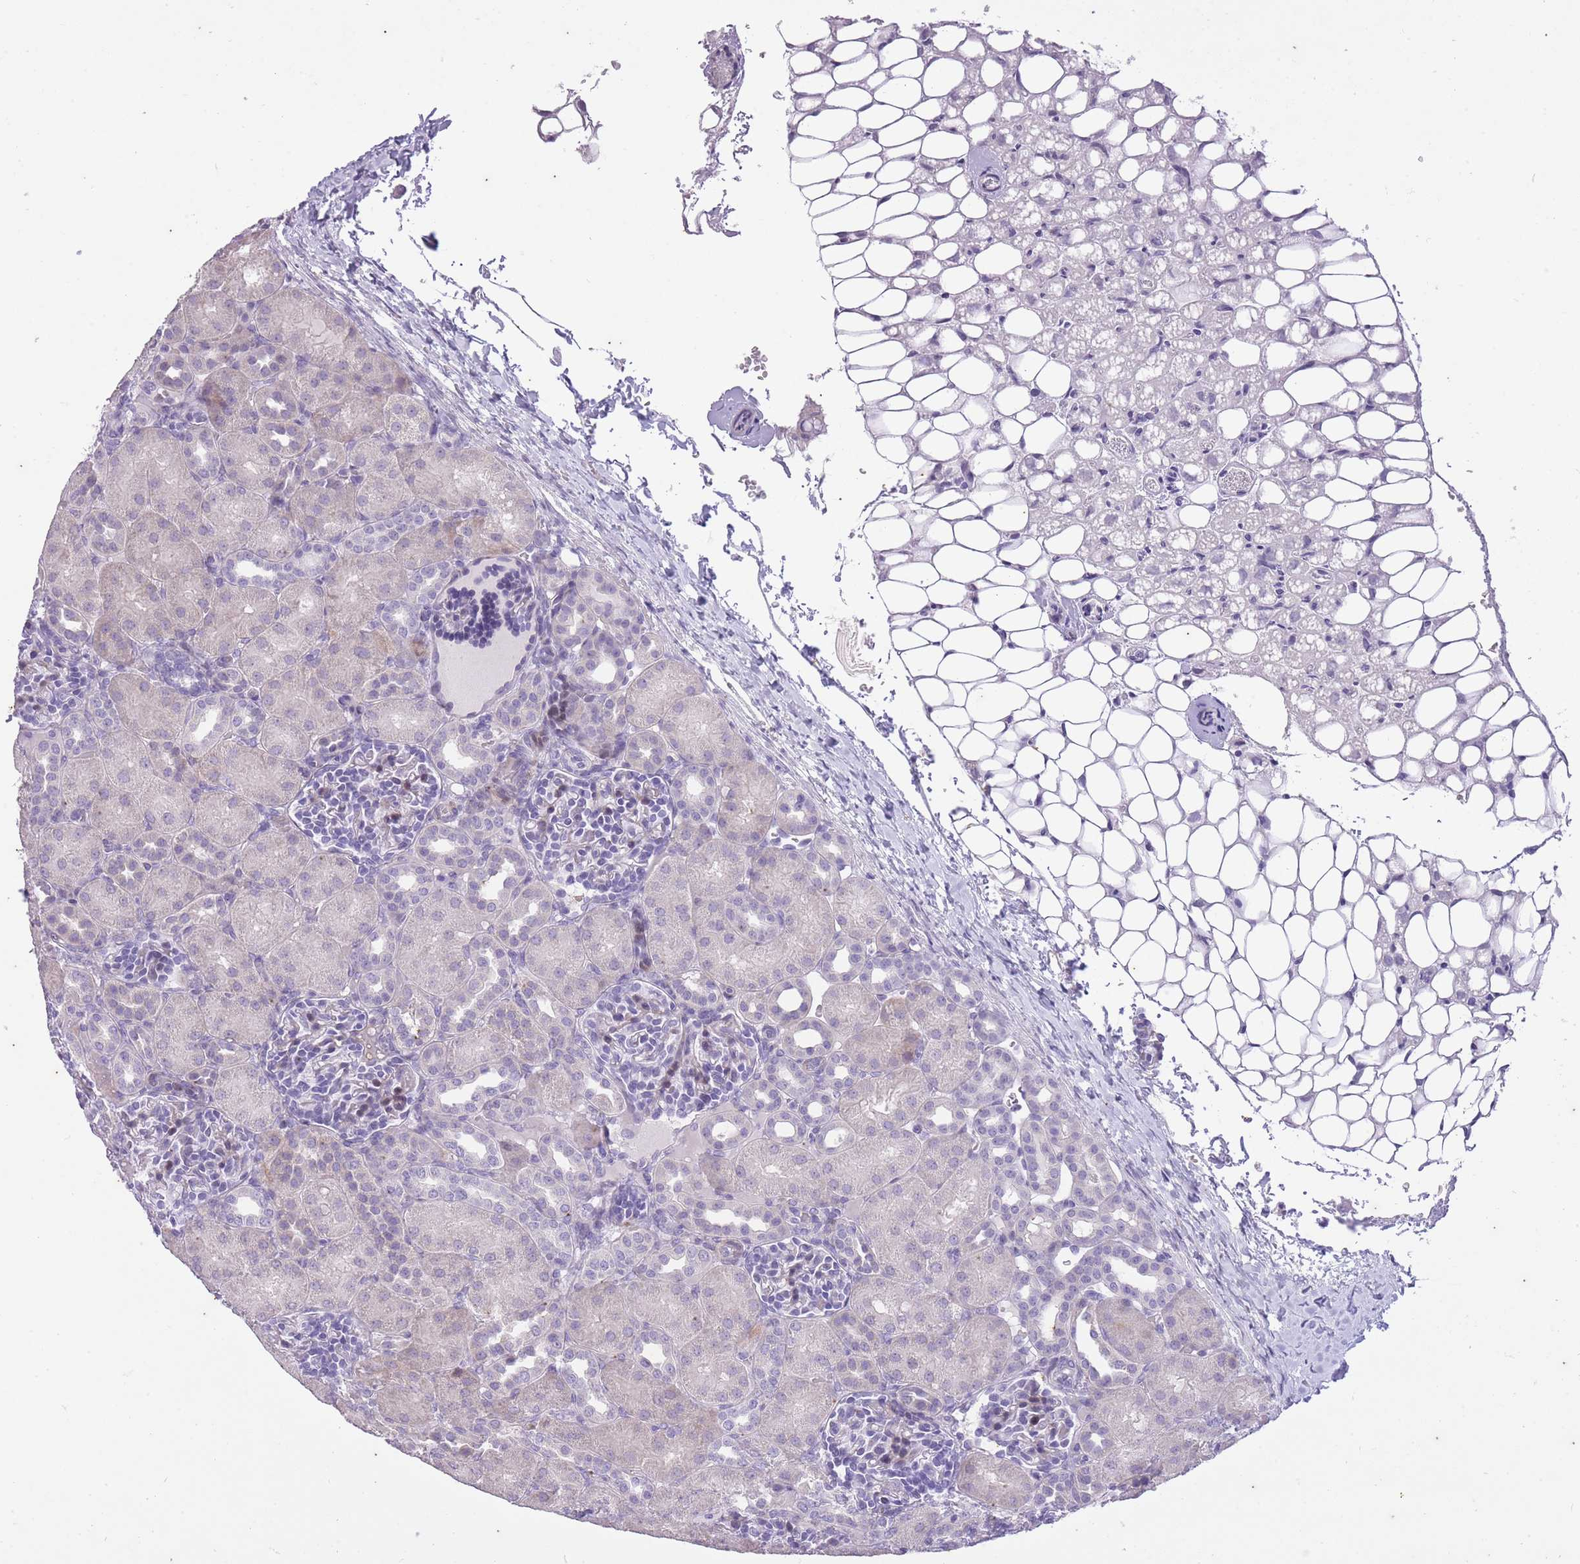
{"staining": {"intensity": "negative", "quantity": "none", "location": "none"}, "tissue": "kidney", "cell_type": "Cells in glomeruli", "image_type": "normal", "snomed": [{"axis": "morphology", "description": "Normal tissue, NOS"}, {"axis": "topography", "description": "Kidney"}], "caption": "Kidney was stained to show a protein in brown. There is no significant expression in cells in glomeruli. (DAB (3,3'-diaminobenzidine) immunohistochemistry visualized using brightfield microscopy, high magnification).", "gene": "CNTNAP3B", "patient": {"sex": "male", "age": 1}}